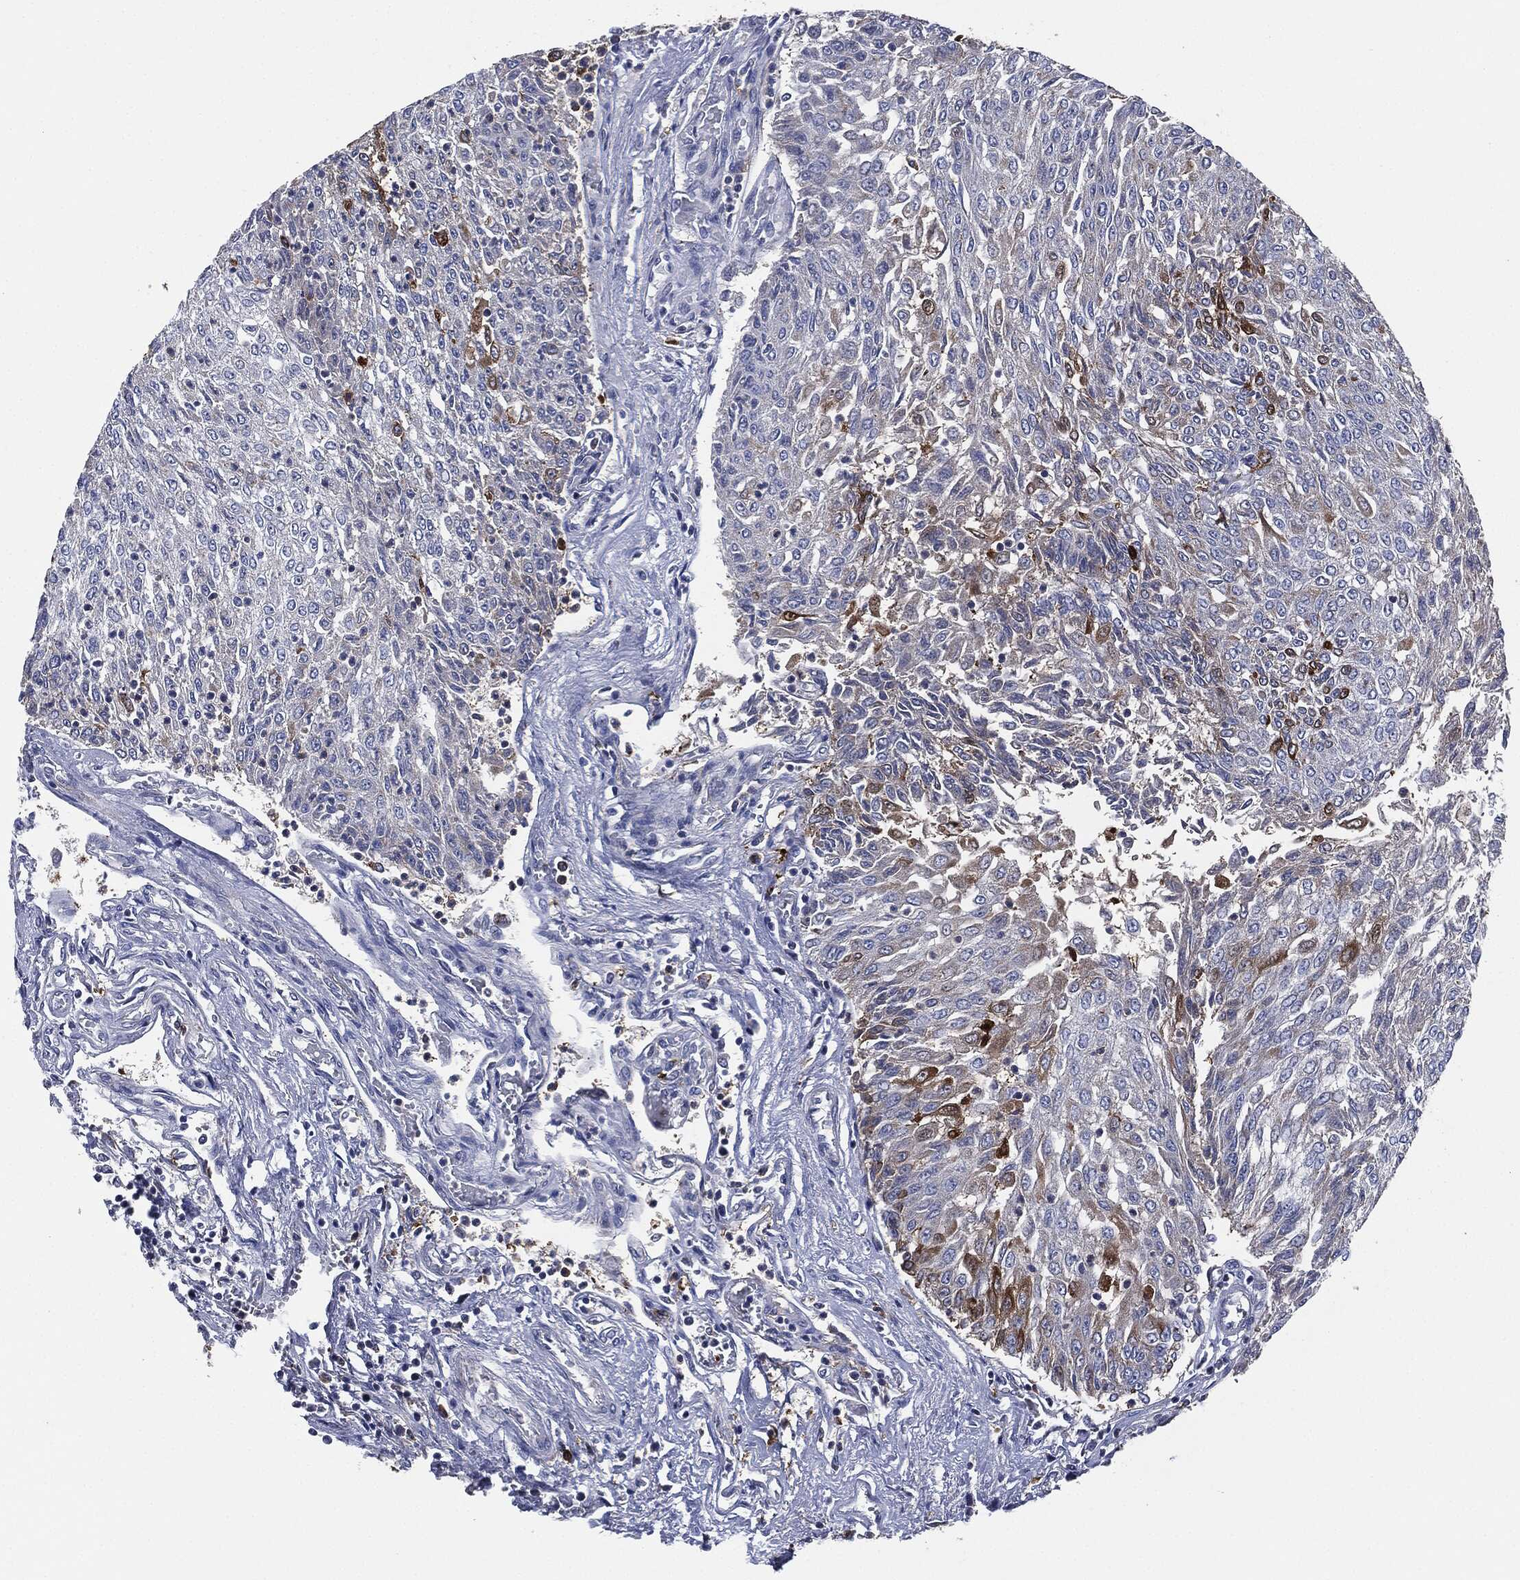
{"staining": {"intensity": "moderate", "quantity": "<25%", "location": "cytoplasmic/membranous"}, "tissue": "urothelial cancer", "cell_type": "Tumor cells", "image_type": "cancer", "snomed": [{"axis": "morphology", "description": "Urothelial carcinoma, Low grade"}, {"axis": "topography", "description": "Urinary bladder"}], "caption": "Urothelial cancer stained with a protein marker demonstrates moderate staining in tumor cells.", "gene": "TMEM11", "patient": {"sex": "male", "age": 78}}